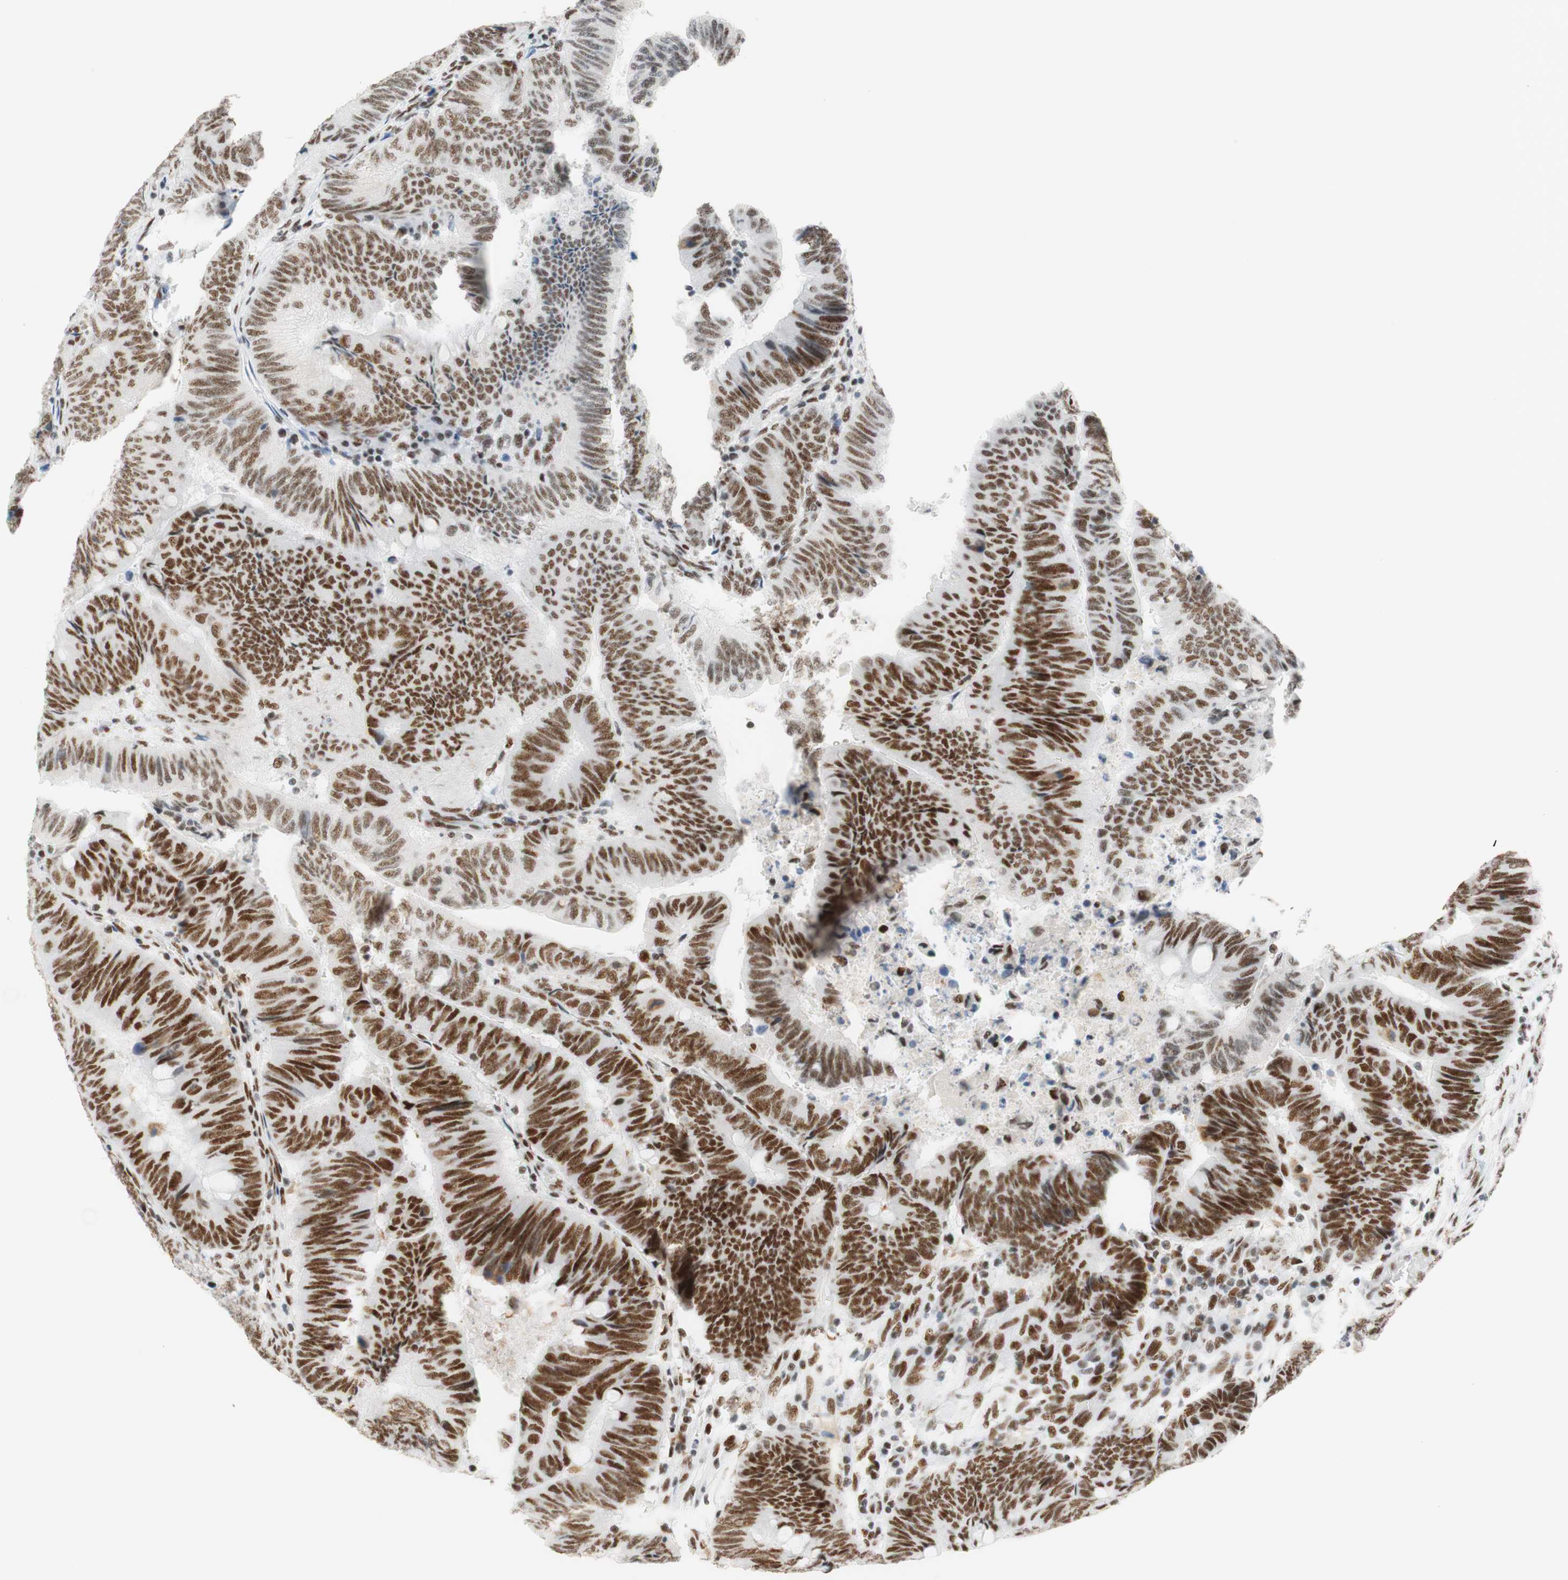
{"staining": {"intensity": "strong", "quantity": ">75%", "location": "nuclear"}, "tissue": "colorectal cancer", "cell_type": "Tumor cells", "image_type": "cancer", "snomed": [{"axis": "morphology", "description": "Normal tissue, NOS"}, {"axis": "morphology", "description": "Adenocarcinoma, NOS"}, {"axis": "topography", "description": "Rectum"}, {"axis": "topography", "description": "Peripheral nerve tissue"}], "caption": "Protein expression by IHC demonstrates strong nuclear expression in approximately >75% of tumor cells in colorectal adenocarcinoma.", "gene": "RNF20", "patient": {"sex": "male", "age": 92}}